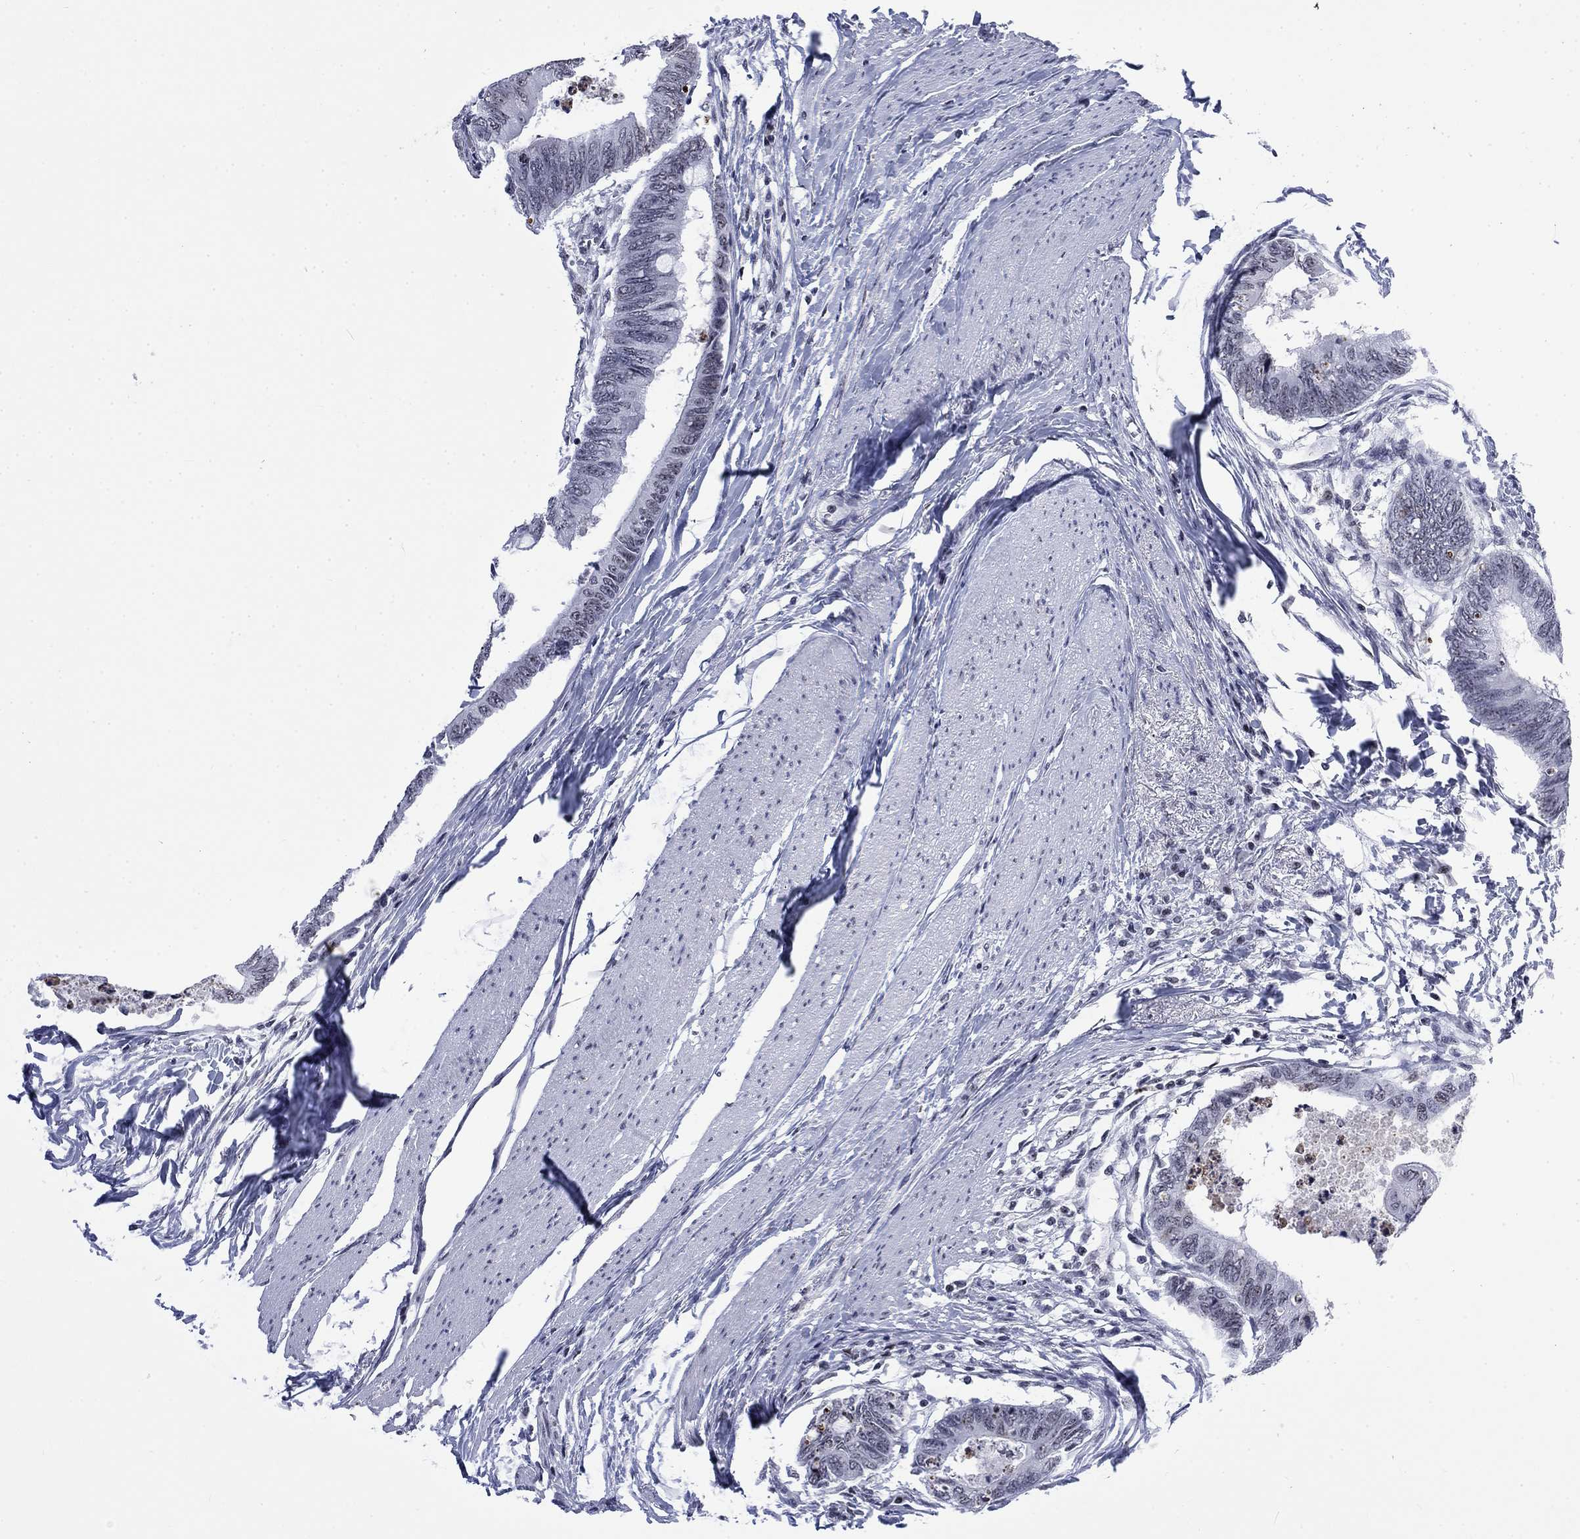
{"staining": {"intensity": "negative", "quantity": "none", "location": "none"}, "tissue": "colorectal cancer", "cell_type": "Tumor cells", "image_type": "cancer", "snomed": [{"axis": "morphology", "description": "Normal tissue, NOS"}, {"axis": "morphology", "description": "Adenocarcinoma, NOS"}, {"axis": "topography", "description": "Rectum"}, {"axis": "topography", "description": "Peripheral nerve tissue"}], "caption": "Immunohistochemistry (IHC) image of human colorectal cancer stained for a protein (brown), which shows no positivity in tumor cells. (Immunohistochemistry, brightfield microscopy, high magnification).", "gene": "CSRNP3", "patient": {"sex": "male", "age": 92}}